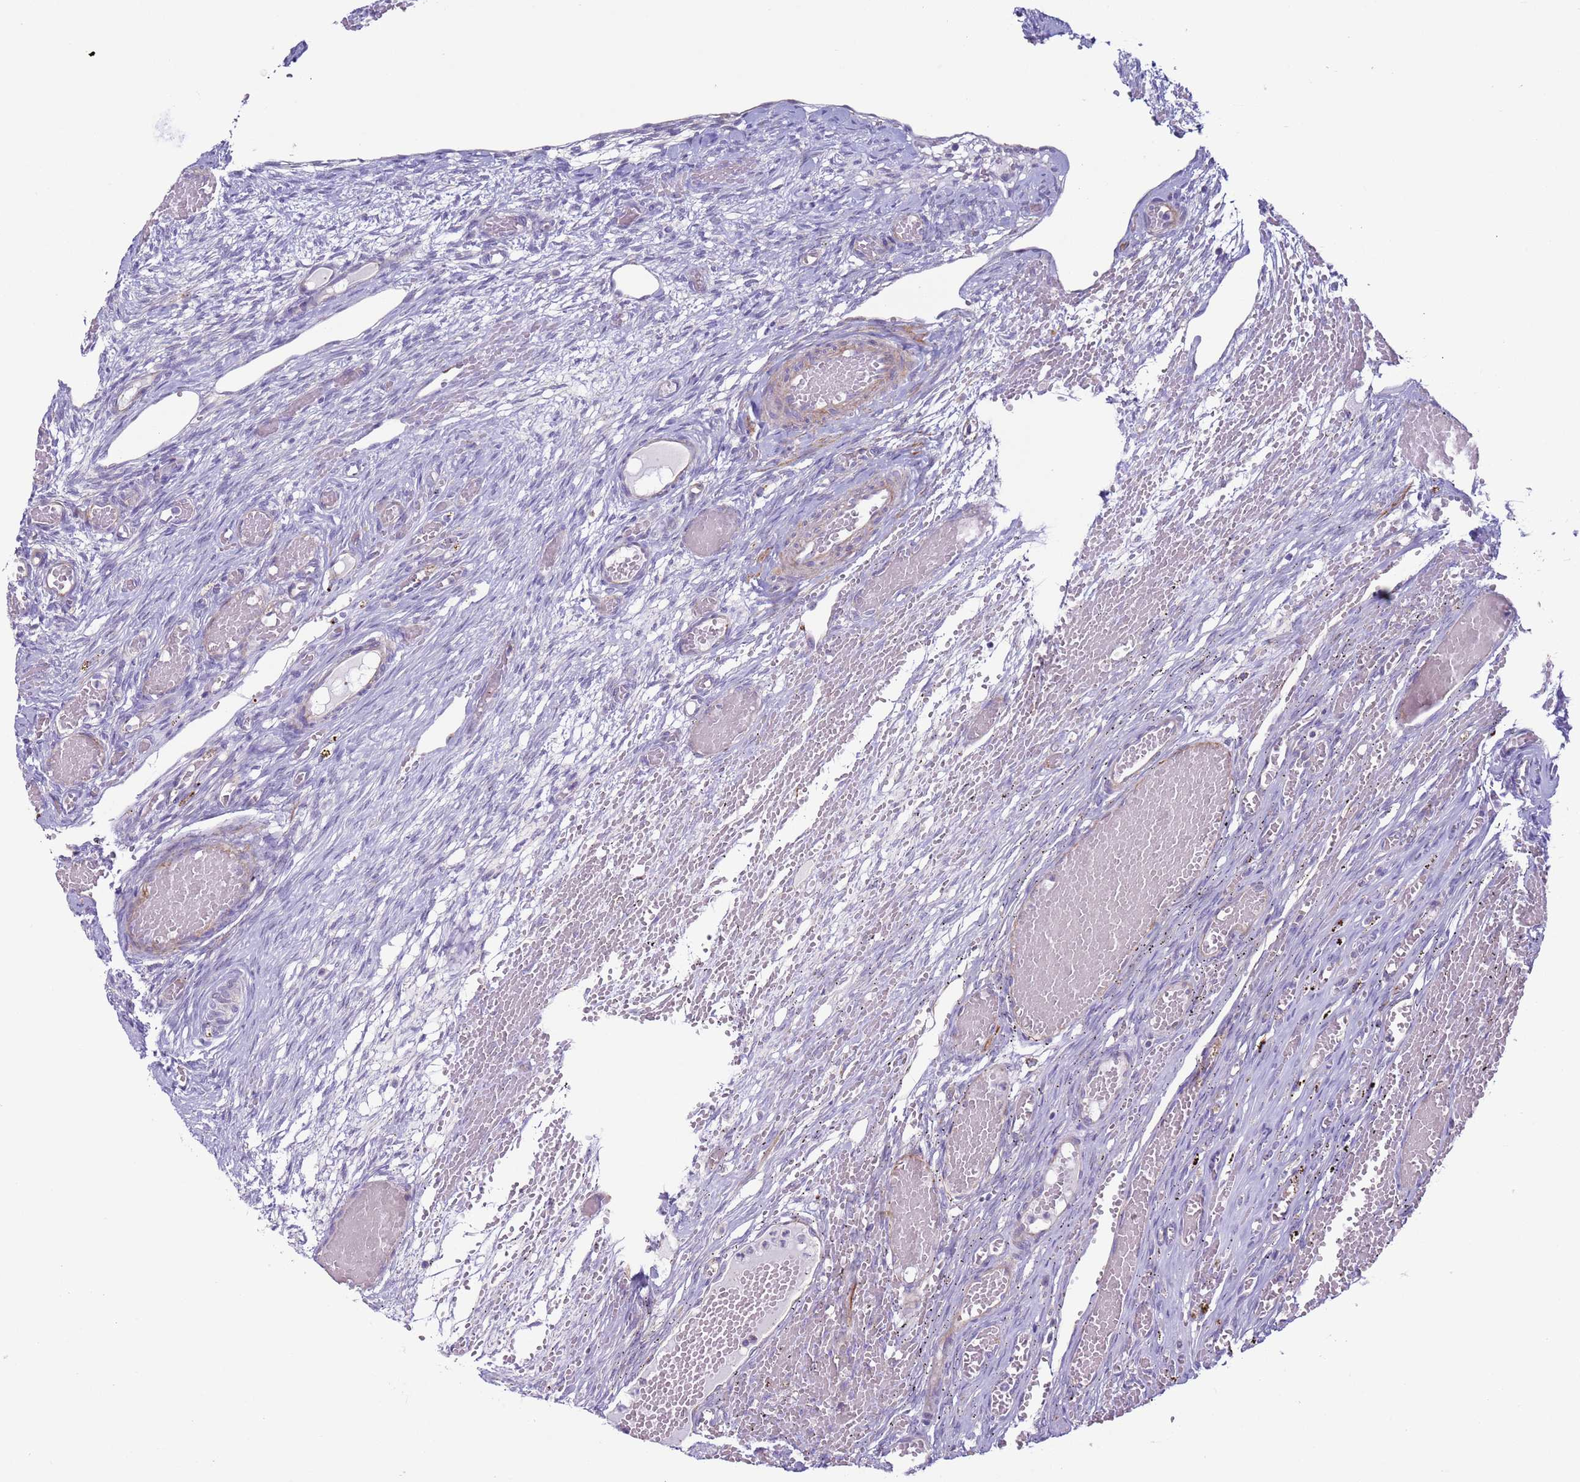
{"staining": {"intensity": "negative", "quantity": "none", "location": "none"}, "tissue": "ovary", "cell_type": "Follicle cells", "image_type": "normal", "snomed": [{"axis": "morphology", "description": "Adenocarcinoma, NOS"}, {"axis": "topography", "description": "Endometrium"}], "caption": "Photomicrograph shows no significant protein staining in follicle cells of normal ovary. (DAB immunohistochemistry with hematoxylin counter stain).", "gene": "HEATR1", "patient": {"sex": "female", "age": 32}}